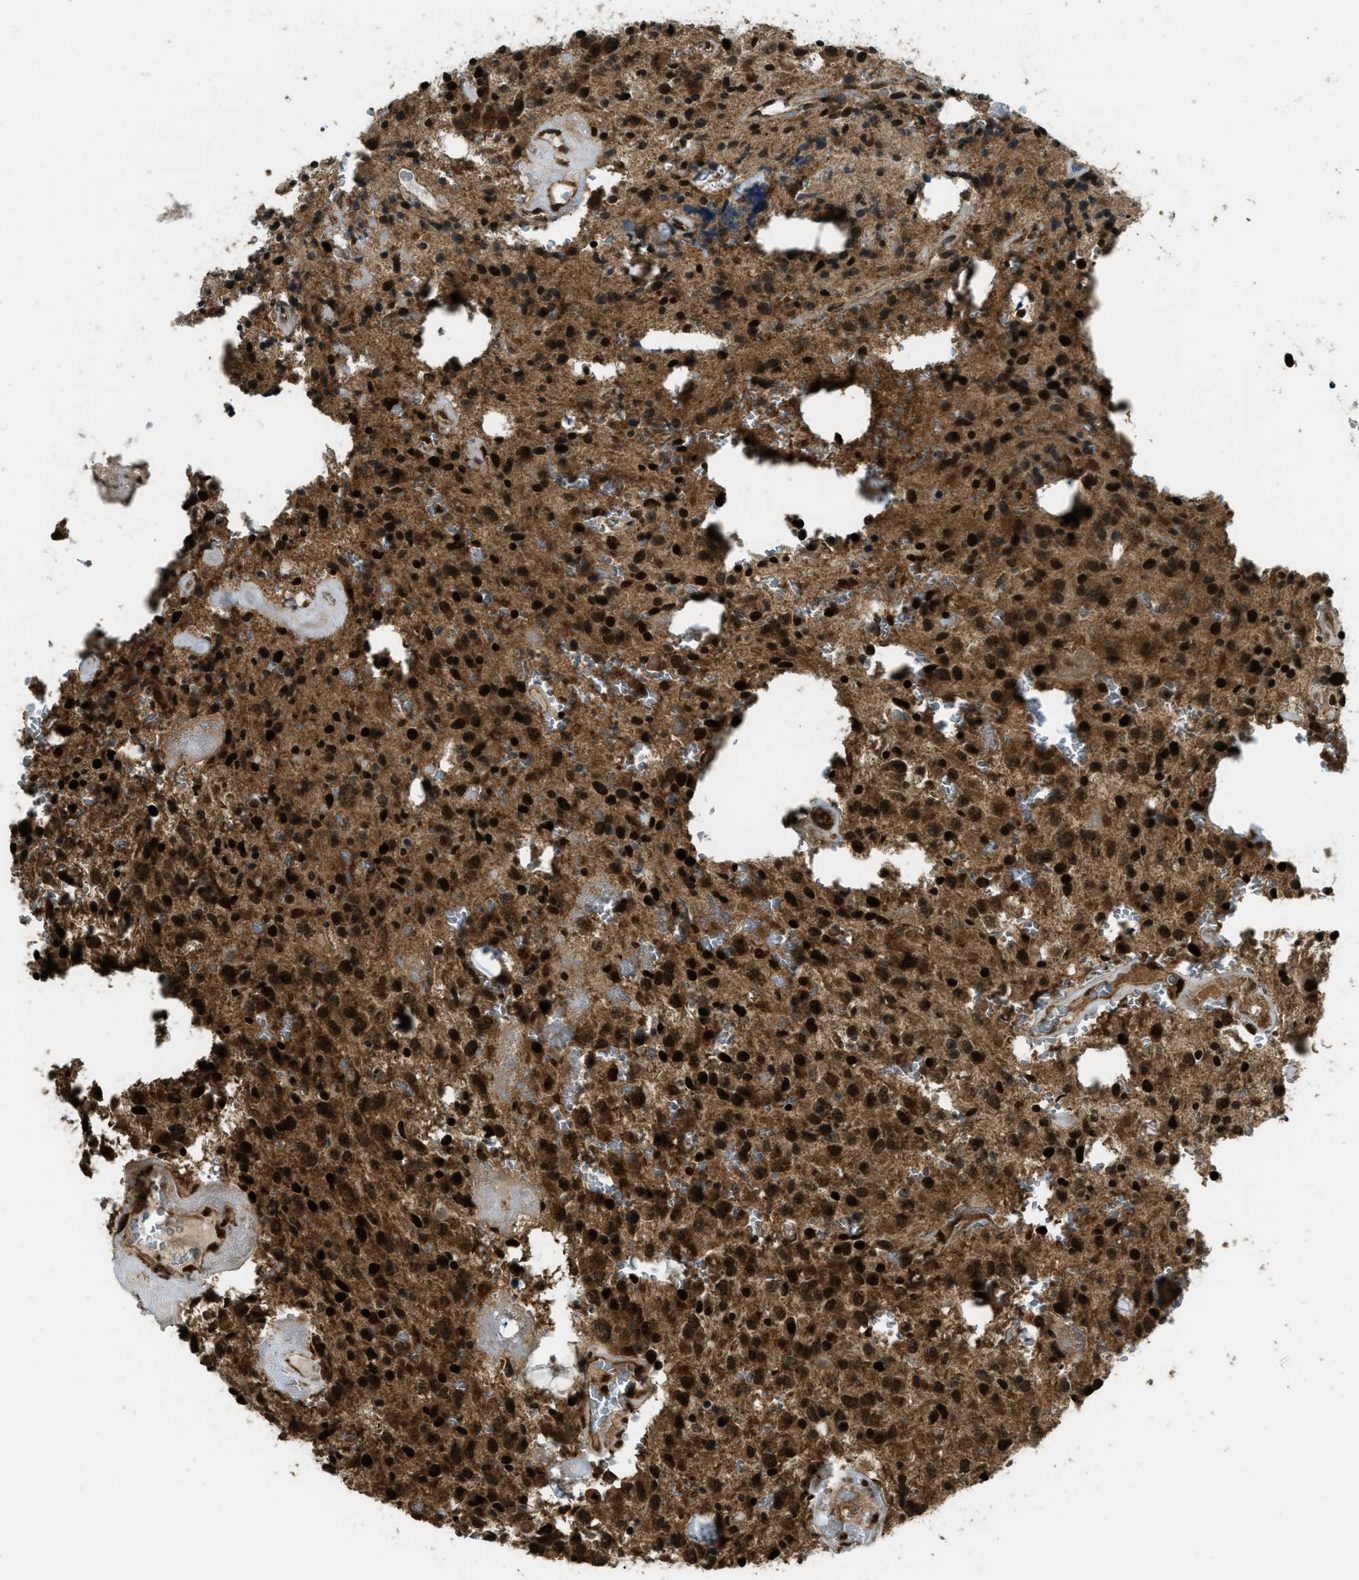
{"staining": {"intensity": "strong", "quantity": ">75%", "location": "cytoplasmic/membranous,nuclear"}, "tissue": "glioma", "cell_type": "Tumor cells", "image_type": "cancer", "snomed": [{"axis": "morphology", "description": "Glioma, malignant, Low grade"}, {"axis": "topography", "description": "Brain"}], "caption": "DAB immunohistochemical staining of glioma exhibits strong cytoplasmic/membranous and nuclear protein expression in about >75% of tumor cells. The protein of interest is shown in brown color, while the nuclei are stained blue.", "gene": "TNPO1", "patient": {"sex": "male", "age": 58}}